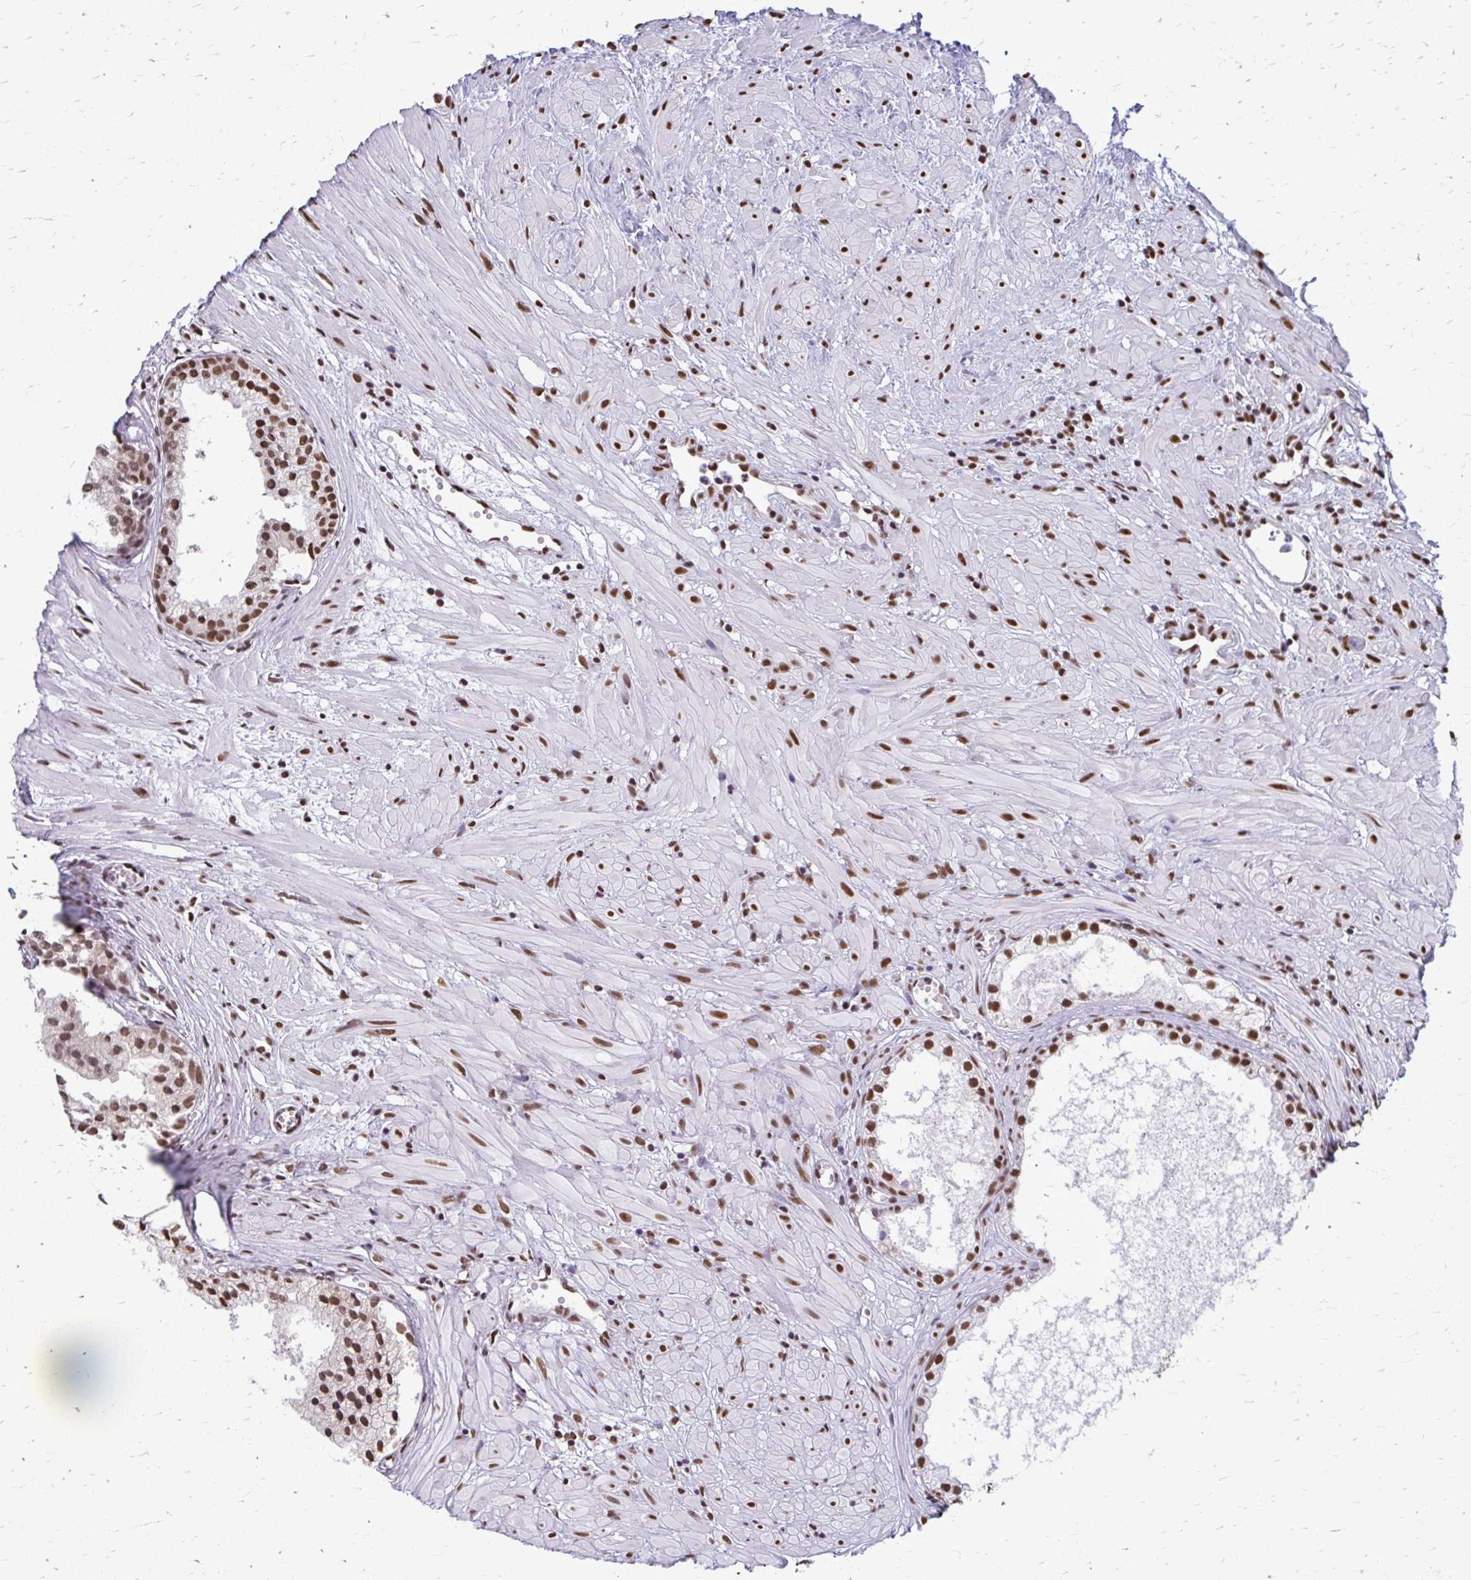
{"staining": {"intensity": "moderate", "quantity": ">75%", "location": "nuclear"}, "tissue": "prostate cancer", "cell_type": "Tumor cells", "image_type": "cancer", "snomed": [{"axis": "morphology", "description": "Adenocarcinoma, High grade"}, {"axis": "topography", "description": "Prostate"}], "caption": "Protein analysis of adenocarcinoma (high-grade) (prostate) tissue exhibits moderate nuclear positivity in approximately >75% of tumor cells.", "gene": "SNRPA", "patient": {"sex": "male", "age": 58}}